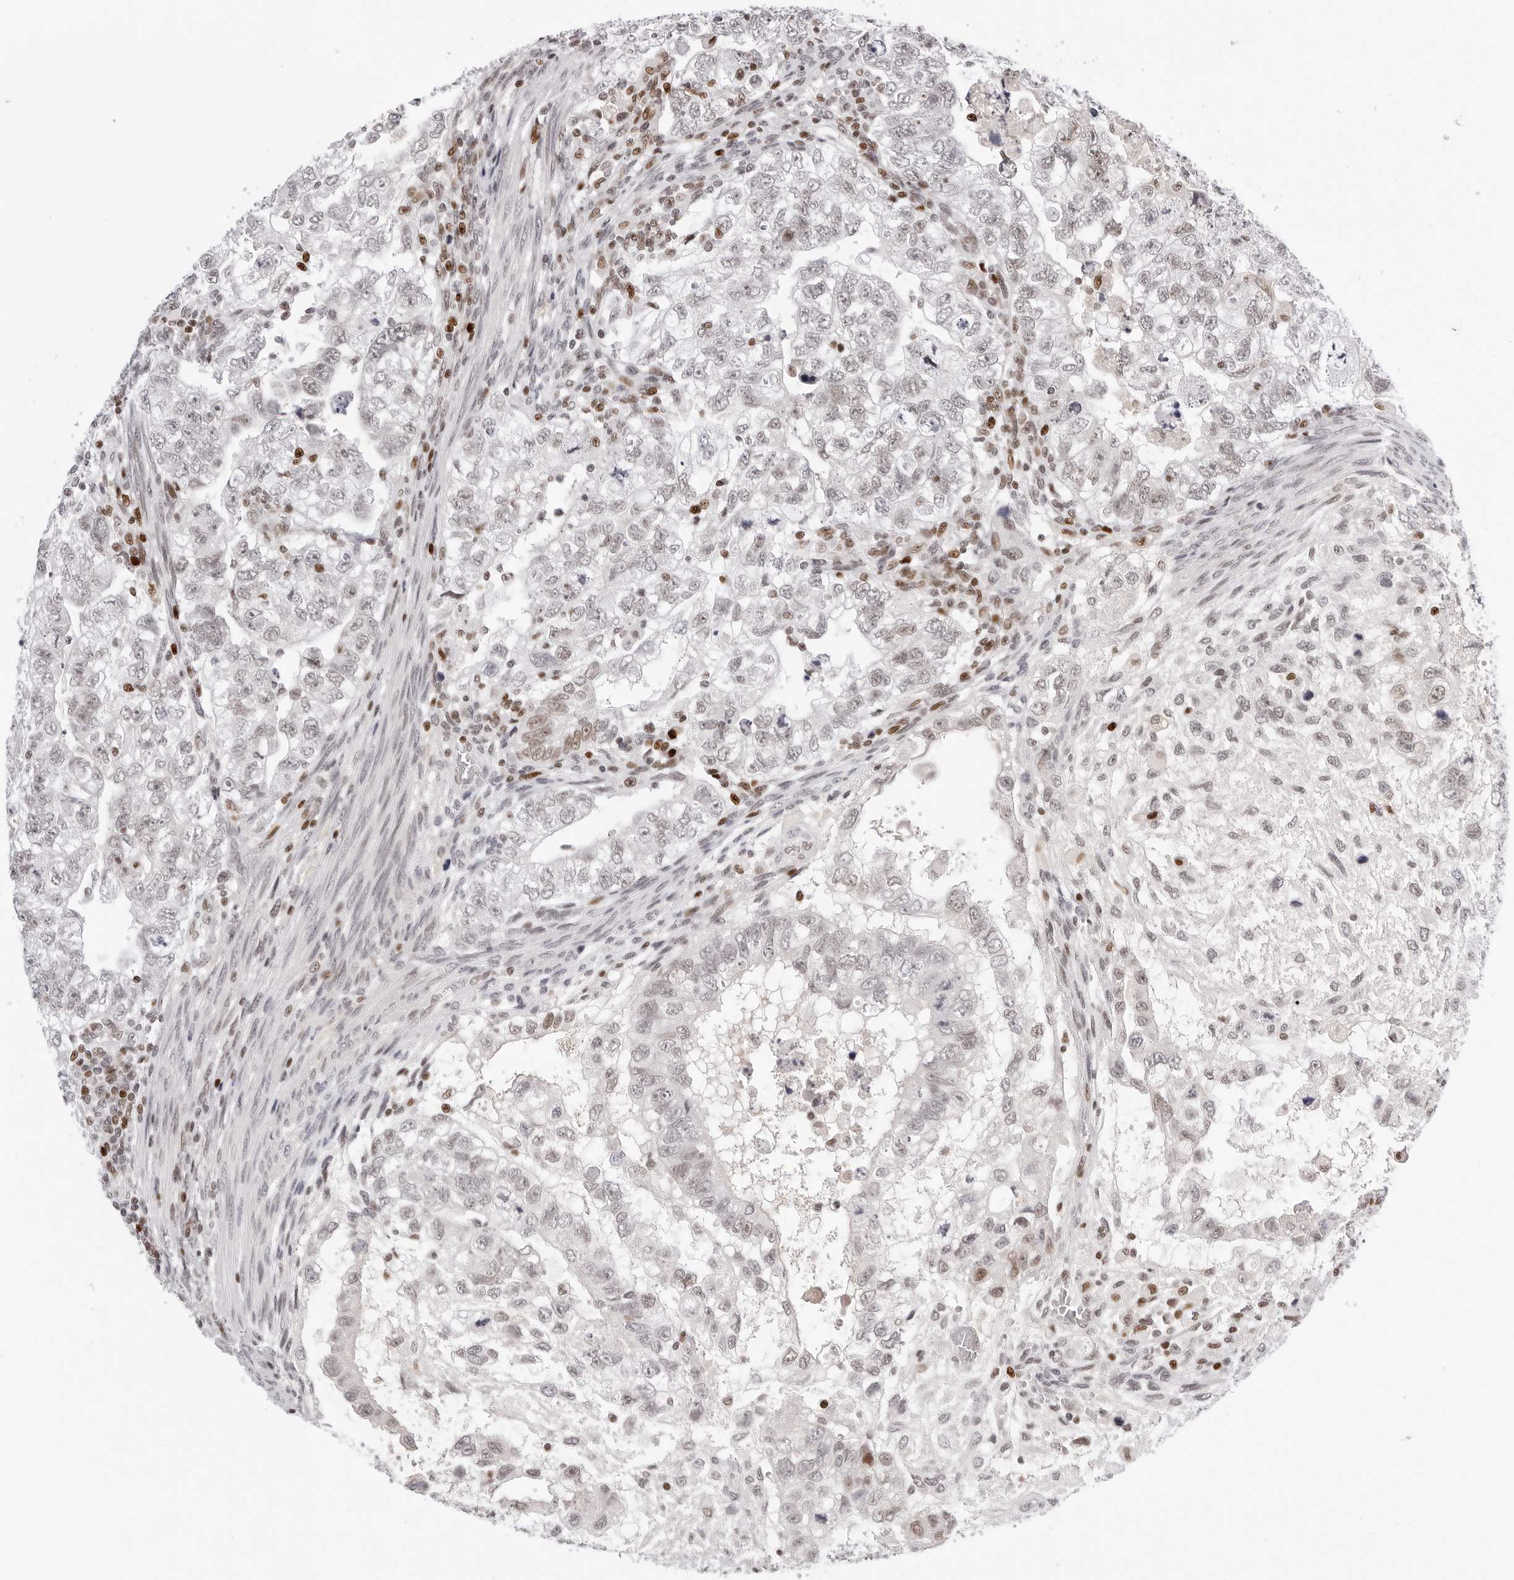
{"staining": {"intensity": "weak", "quantity": "25%-75%", "location": "nuclear"}, "tissue": "testis cancer", "cell_type": "Tumor cells", "image_type": "cancer", "snomed": [{"axis": "morphology", "description": "Carcinoma, Embryonal, NOS"}, {"axis": "topography", "description": "Testis"}], "caption": "A histopathology image showing weak nuclear staining in approximately 25%-75% of tumor cells in testis cancer, as visualized by brown immunohistochemical staining.", "gene": "OGG1", "patient": {"sex": "male", "age": 37}}